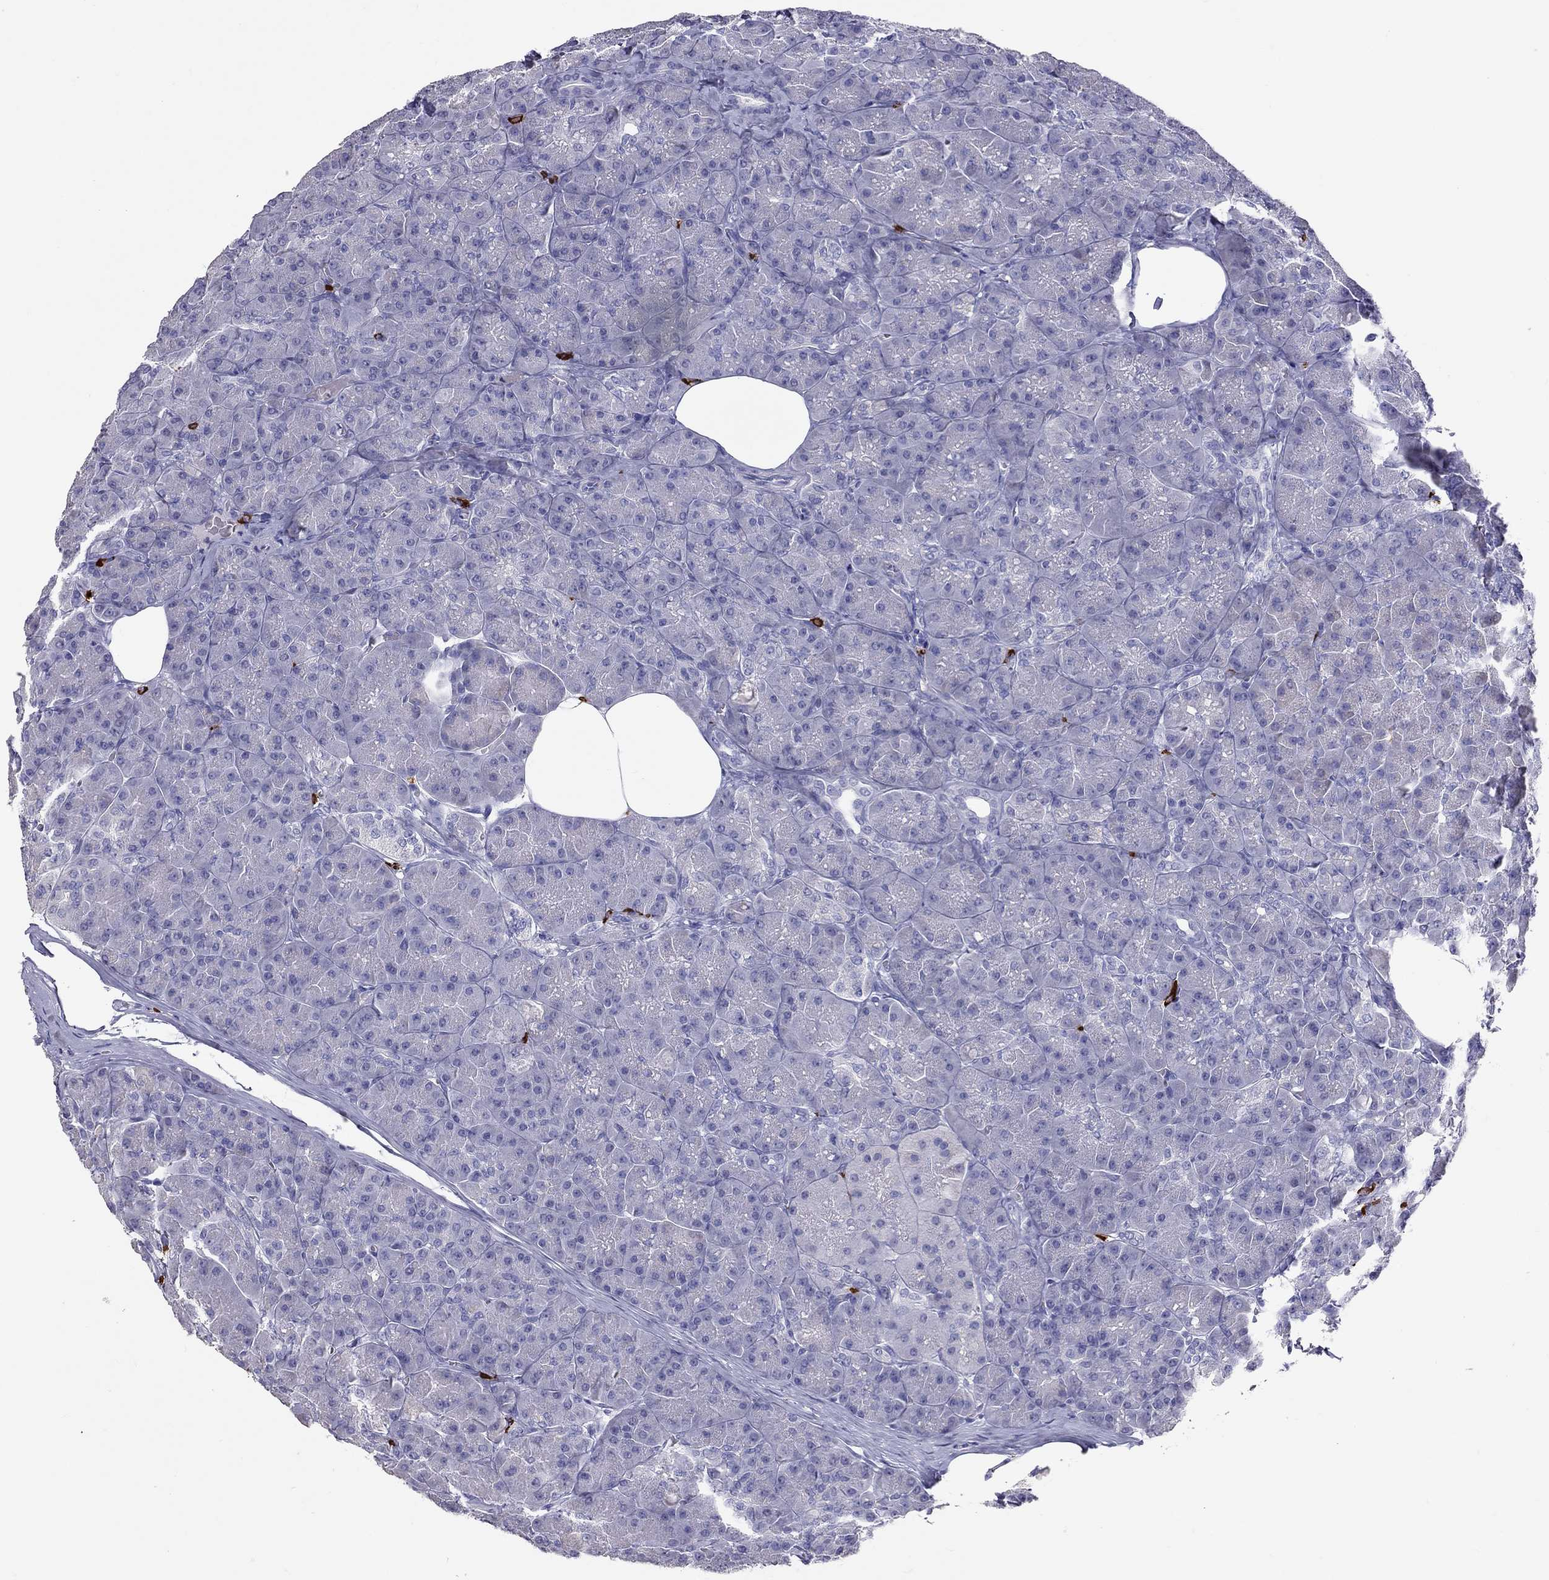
{"staining": {"intensity": "negative", "quantity": "none", "location": "none"}, "tissue": "pancreas", "cell_type": "Exocrine glandular cells", "image_type": "normal", "snomed": [{"axis": "morphology", "description": "Normal tissue, NOS"}, {"axis": "topography", "description": "Pancreas"}], "caption": "A high-resolution photomicrograph shows IHC staining of benign pancreas, which shows no significant positivity in exocrine glandular cells. (Stains: DAB (3,3'-diaminobenzidine) immunohistochemistry (IHC) with hematoxylin counter stain, Microscopy: brightfield microscopy at high magnification).", "gene": "IL17REL", "patient": {"sex": "male", "age": 57}}